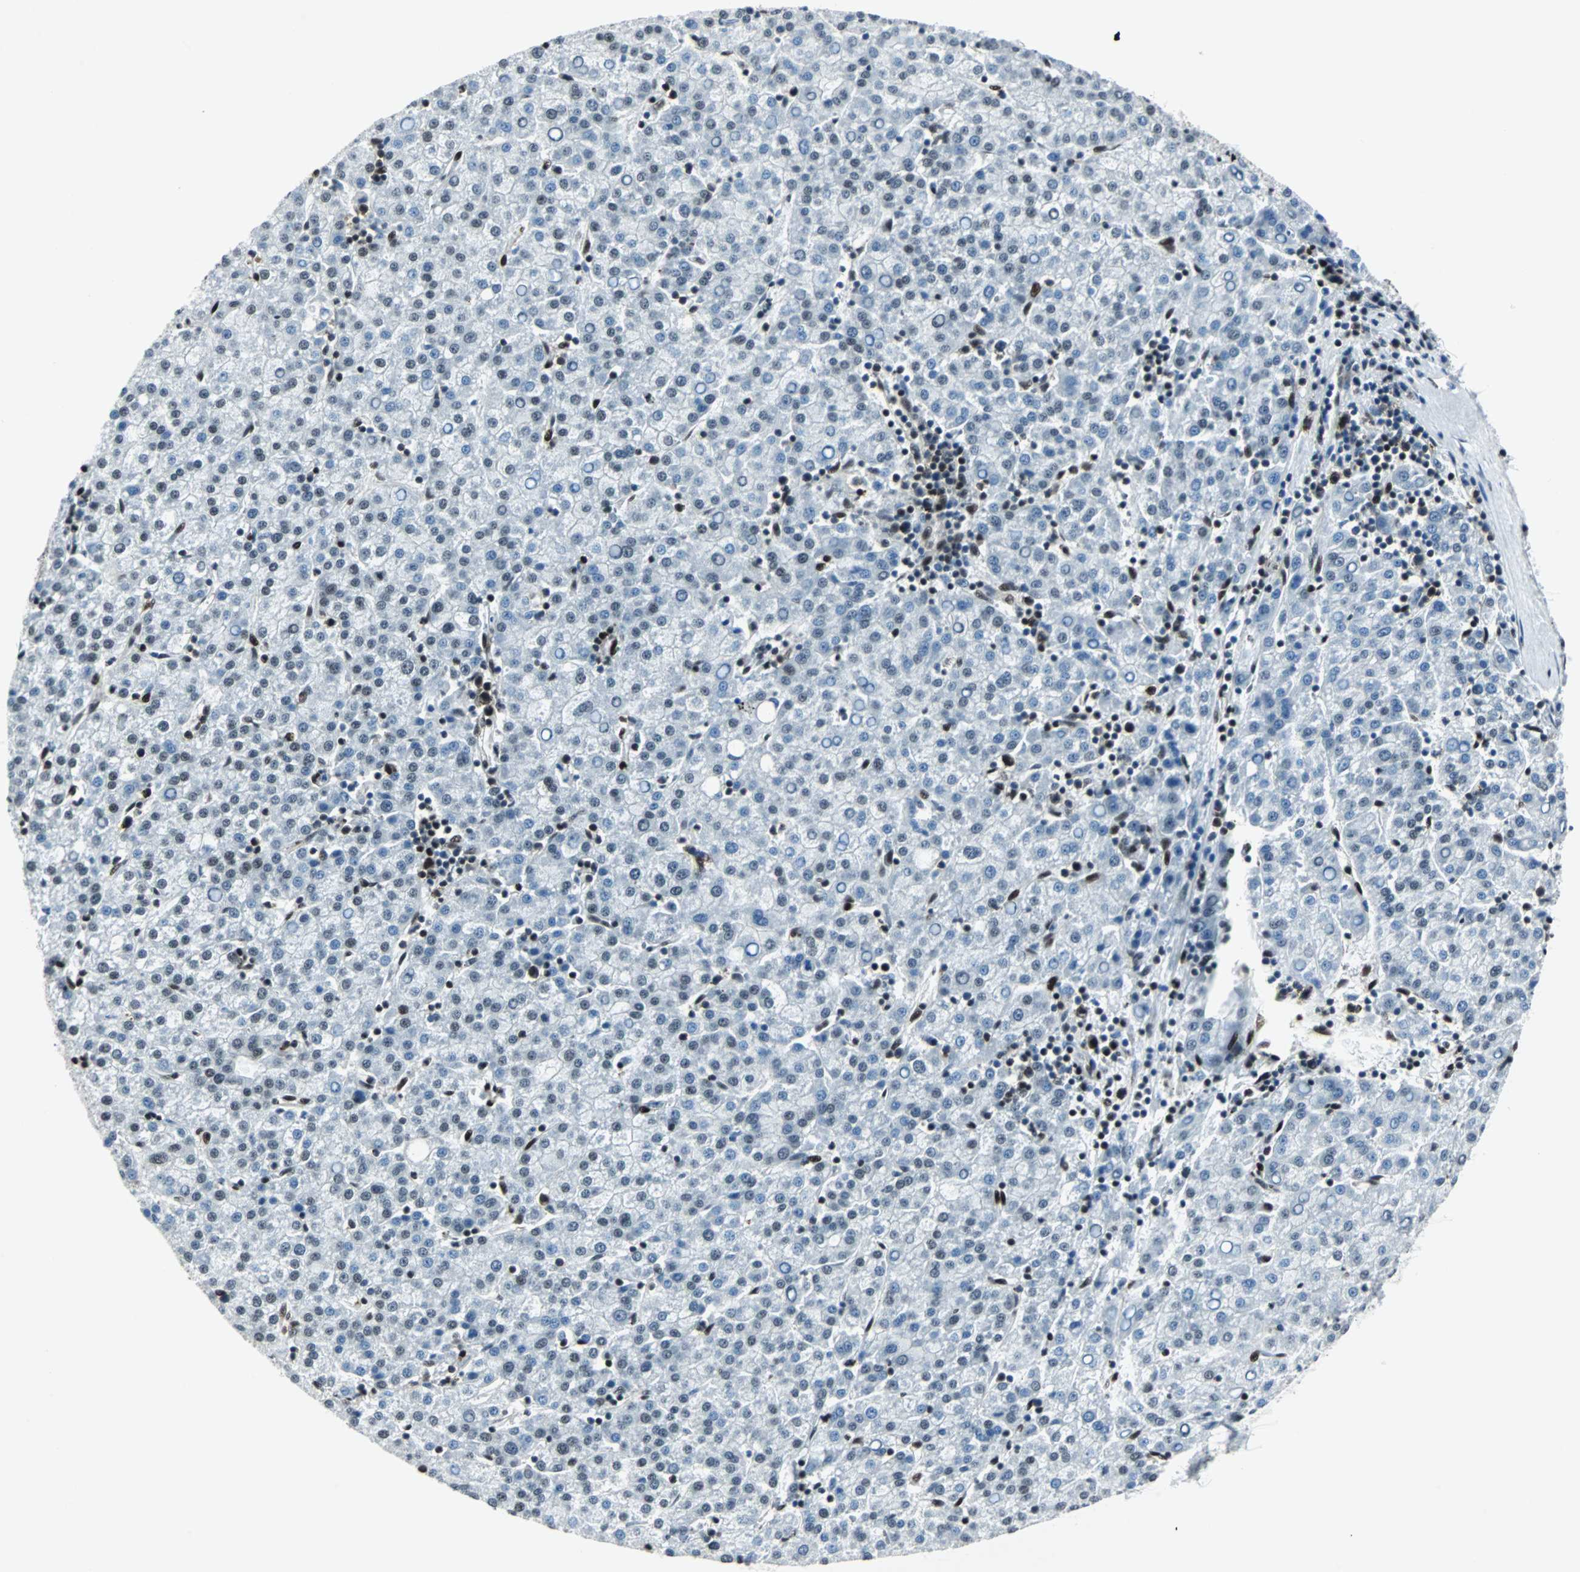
{"staining": {"intensity": "weak", "quantity": "<25%", "location": "nuclear"}, "tissue": "liver cancer", "cell_type": "Tumor cells", "image_type": "cancer", "snomed": [{"axis": "morphology", "description": "Carcinoma, Hepatocellular, NOS"}, {"axis": "topography", "description": "Liver"}], "caption": "Tumor cells show no significant protein expression in liver cancer (hepatocellular carcinoma). Nuclei are stained in blue.", "gene": "MEF2D", "patient": {"sex": "female", "age": 58}}